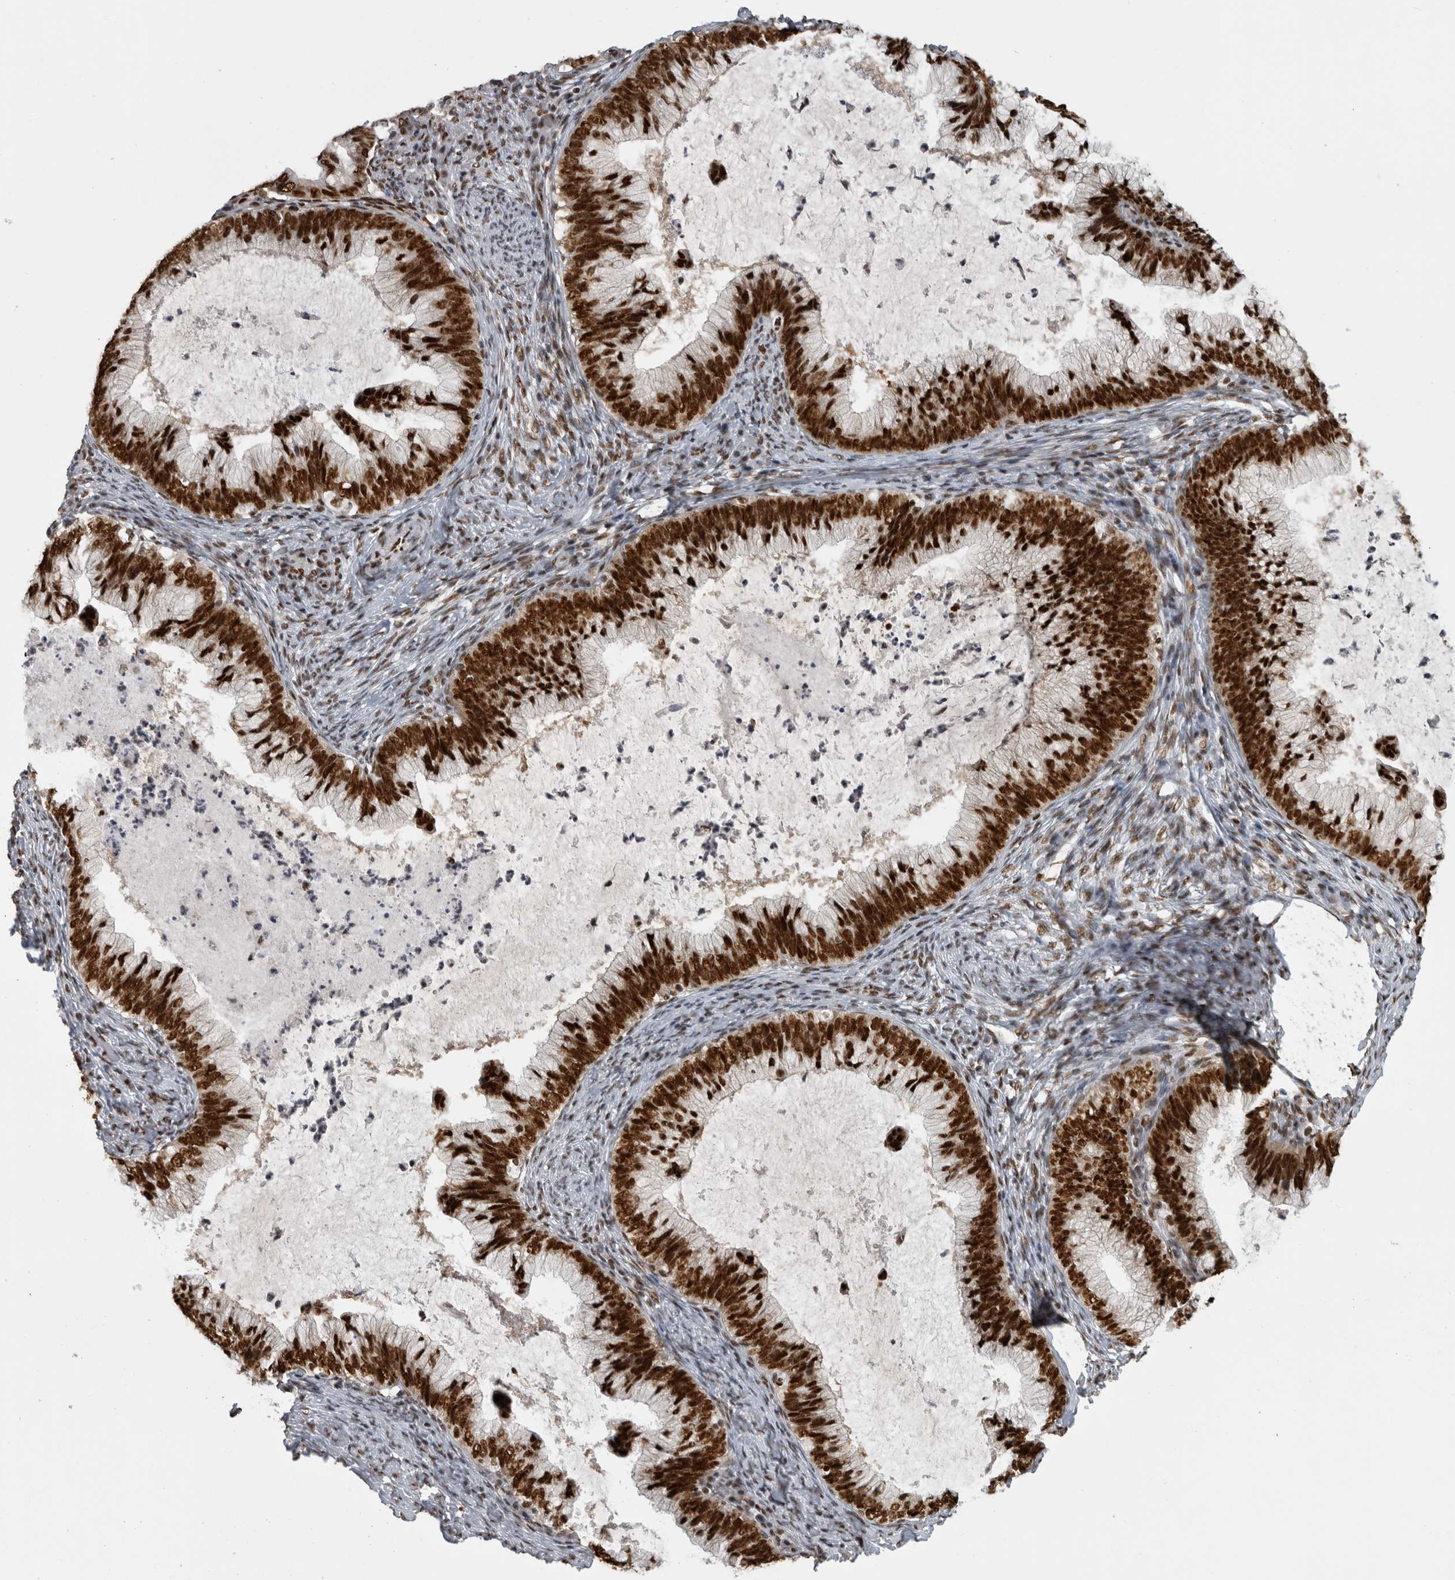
{"staining": {"intensity": "strong", "quantity": ">75%", "location": "nuclear"}, "tissue": "cervical cancer", "cell_type": "Tumor cells", "image_type": "cancer", "snomed": [{"axis": "morphology", "description": "Adenocarcinoma, NOS"}, {"axis": "topography", "description": "Cervix"}], "caption": "Tumor cells exhibit strong nuclear staining in approximately >75% of cells in adenocarcinoma (cervical).", "gene": "ZSCAN2", "patient": {"sex": "female", "age": 36}}